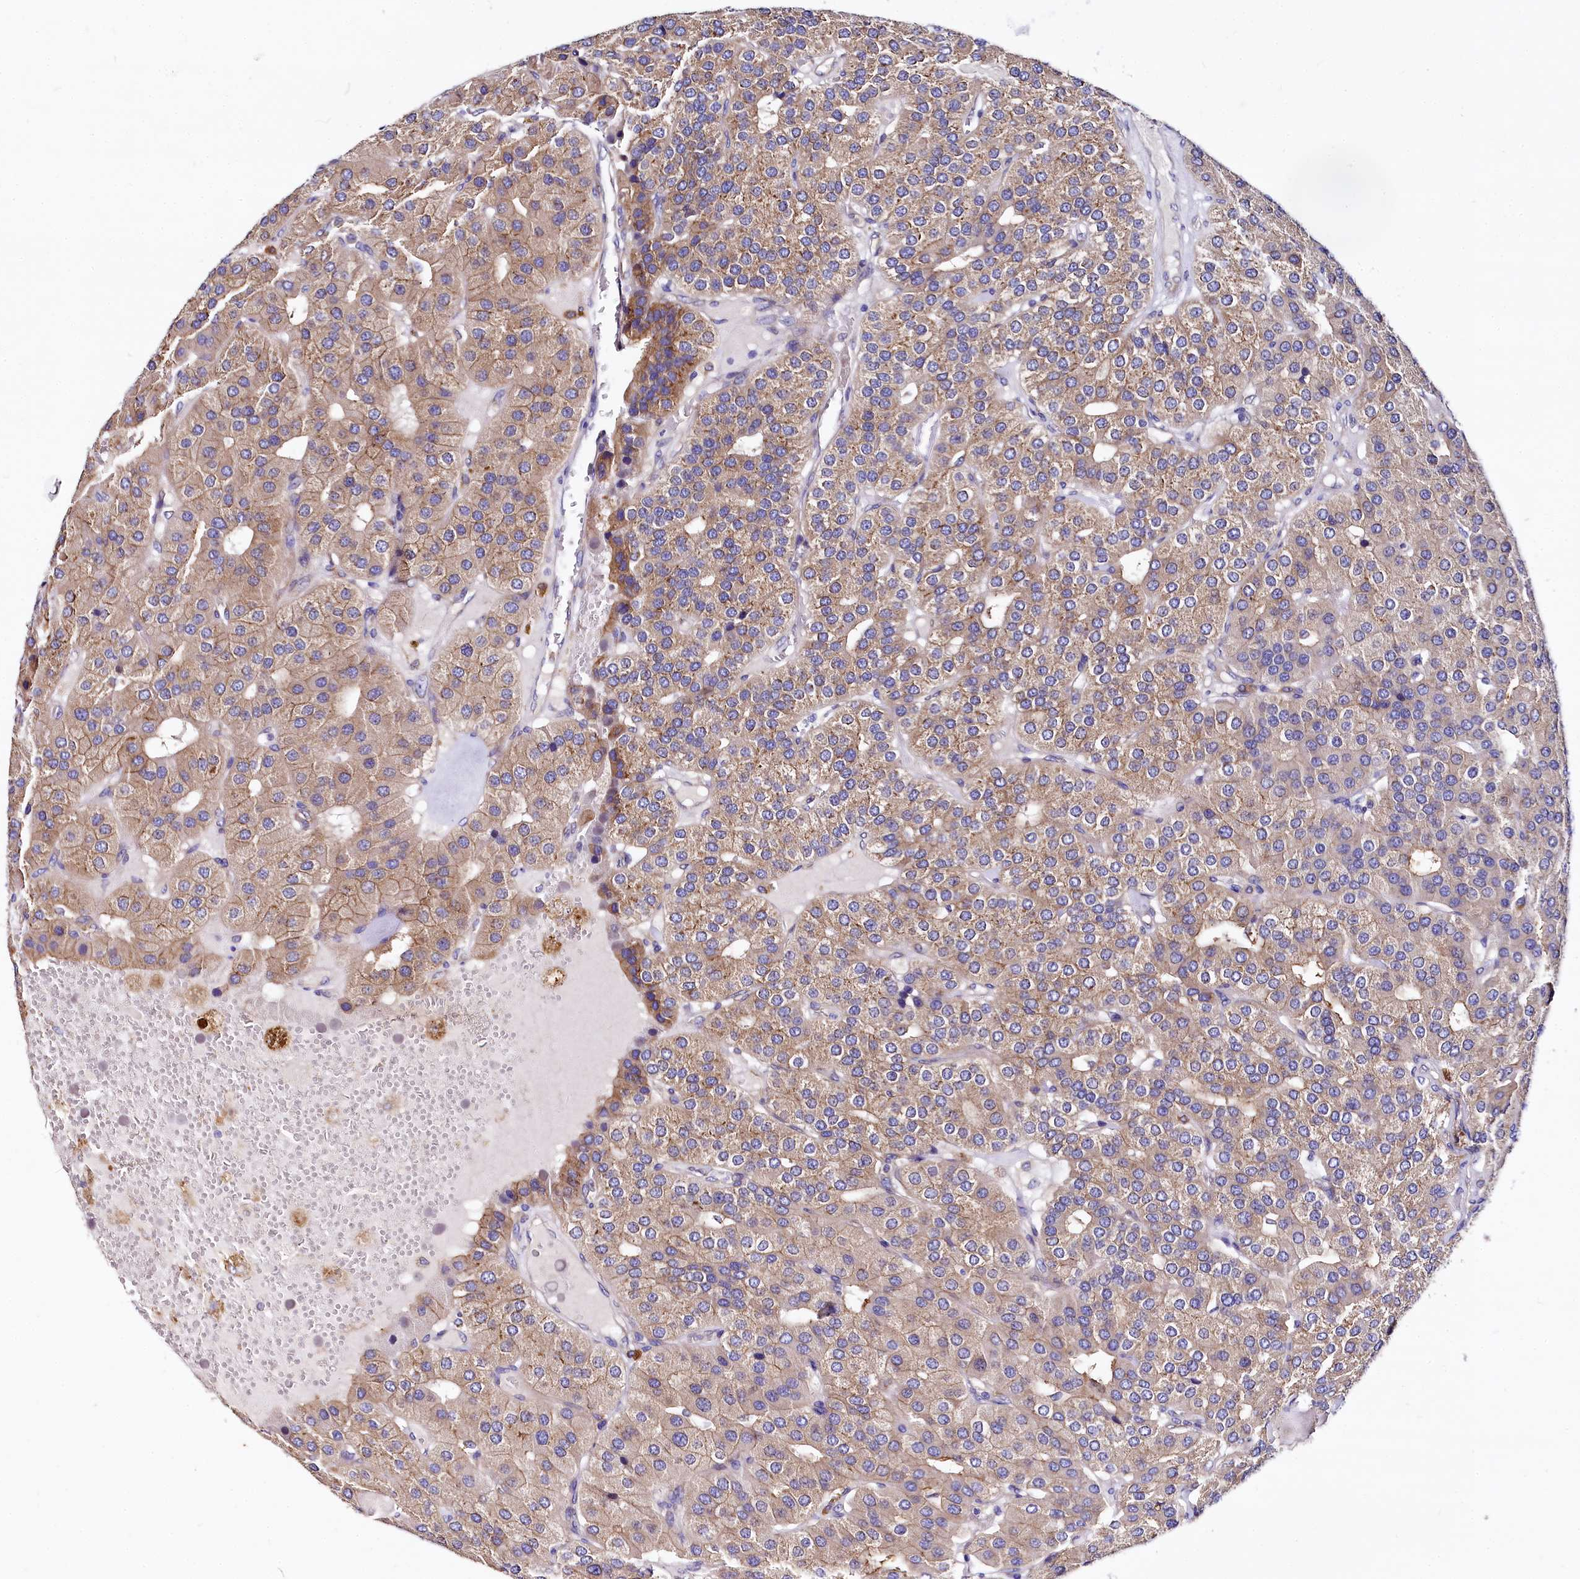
{"staining": {"intensity": "moderate", "quantity": ">75%", "location": "cytoplasmic/membranous"}, "tissue": "parathyroid gland", "cell_type": "Glandular cells", "image_type": "normal", "snomed": [{"axis": "morphology", "description": "Normal tissue, NOS"}, {"axis": "morphology", "description": "Adenoma, NOS"}, {"axis": "topography", "description": "Parathyroid gland"}], "caption": "Glandular cells show medium levels of moderate cytoplasmic/membranous positivity in approximately >75% of cells in benign parathyroid gland.", "gene": "QARS1", "patient": {"sex": "female", "age": 86}}